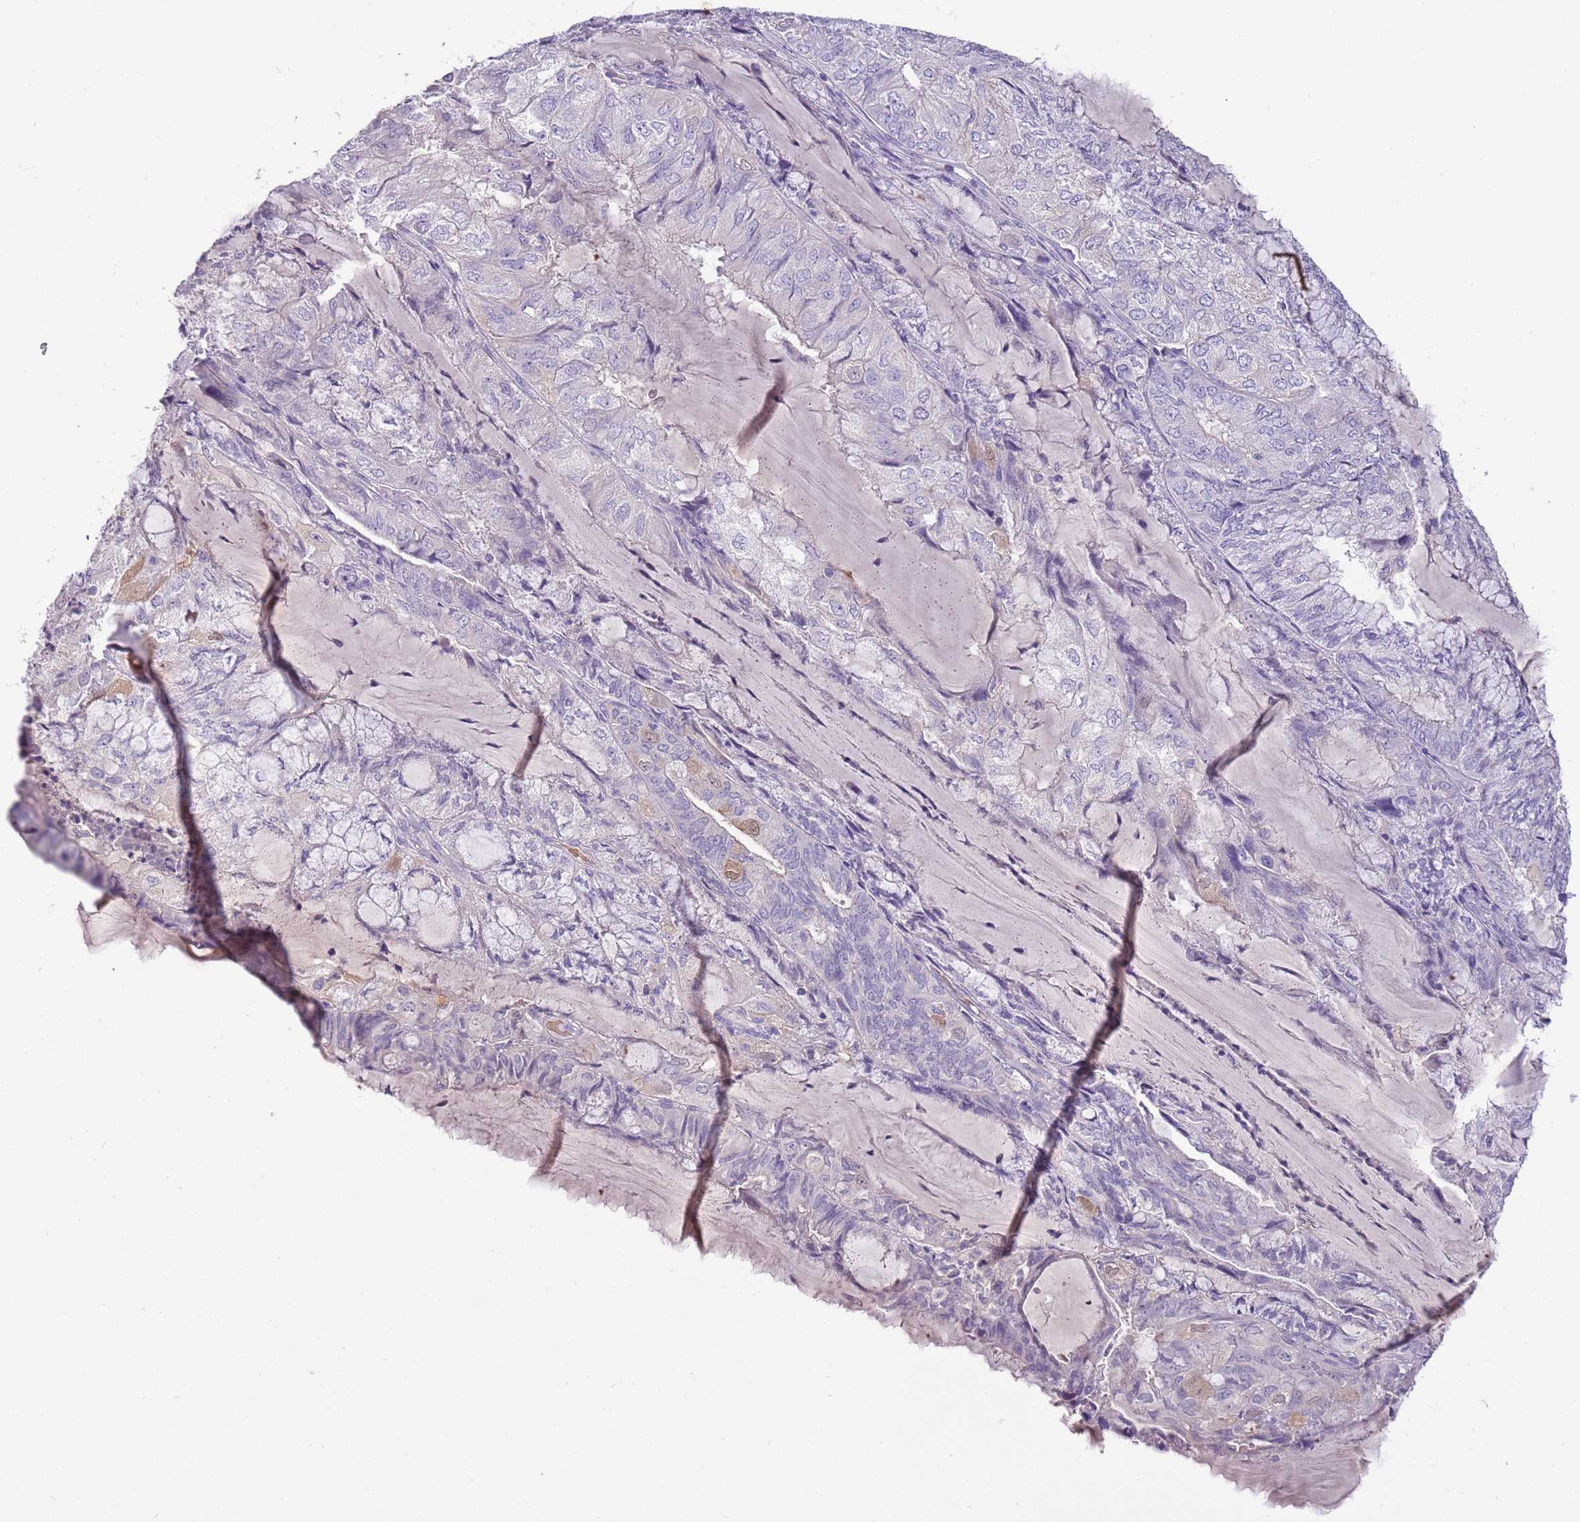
{"staining": {"intensity": "negative", "quantity": "none", "location": "none"}, "tissue": "endometrial cancer", "cell_type": "Tumor cells", "image_type": "cancer", "snomed": [{"axis": "morphology", "description": "Adenocarcinoma, NOS"}, {"axis": "topography", "description": "Endometrium"}], "caption": "A high-resolution histopathology image shows immunohistochemistry (IHC) staining of endometrial cancer (adenocarcinoma), which exhibits no significant staining in tumor cells.", "gene": "CFAP73", "patient": {"sex": "female", "age": 81}}